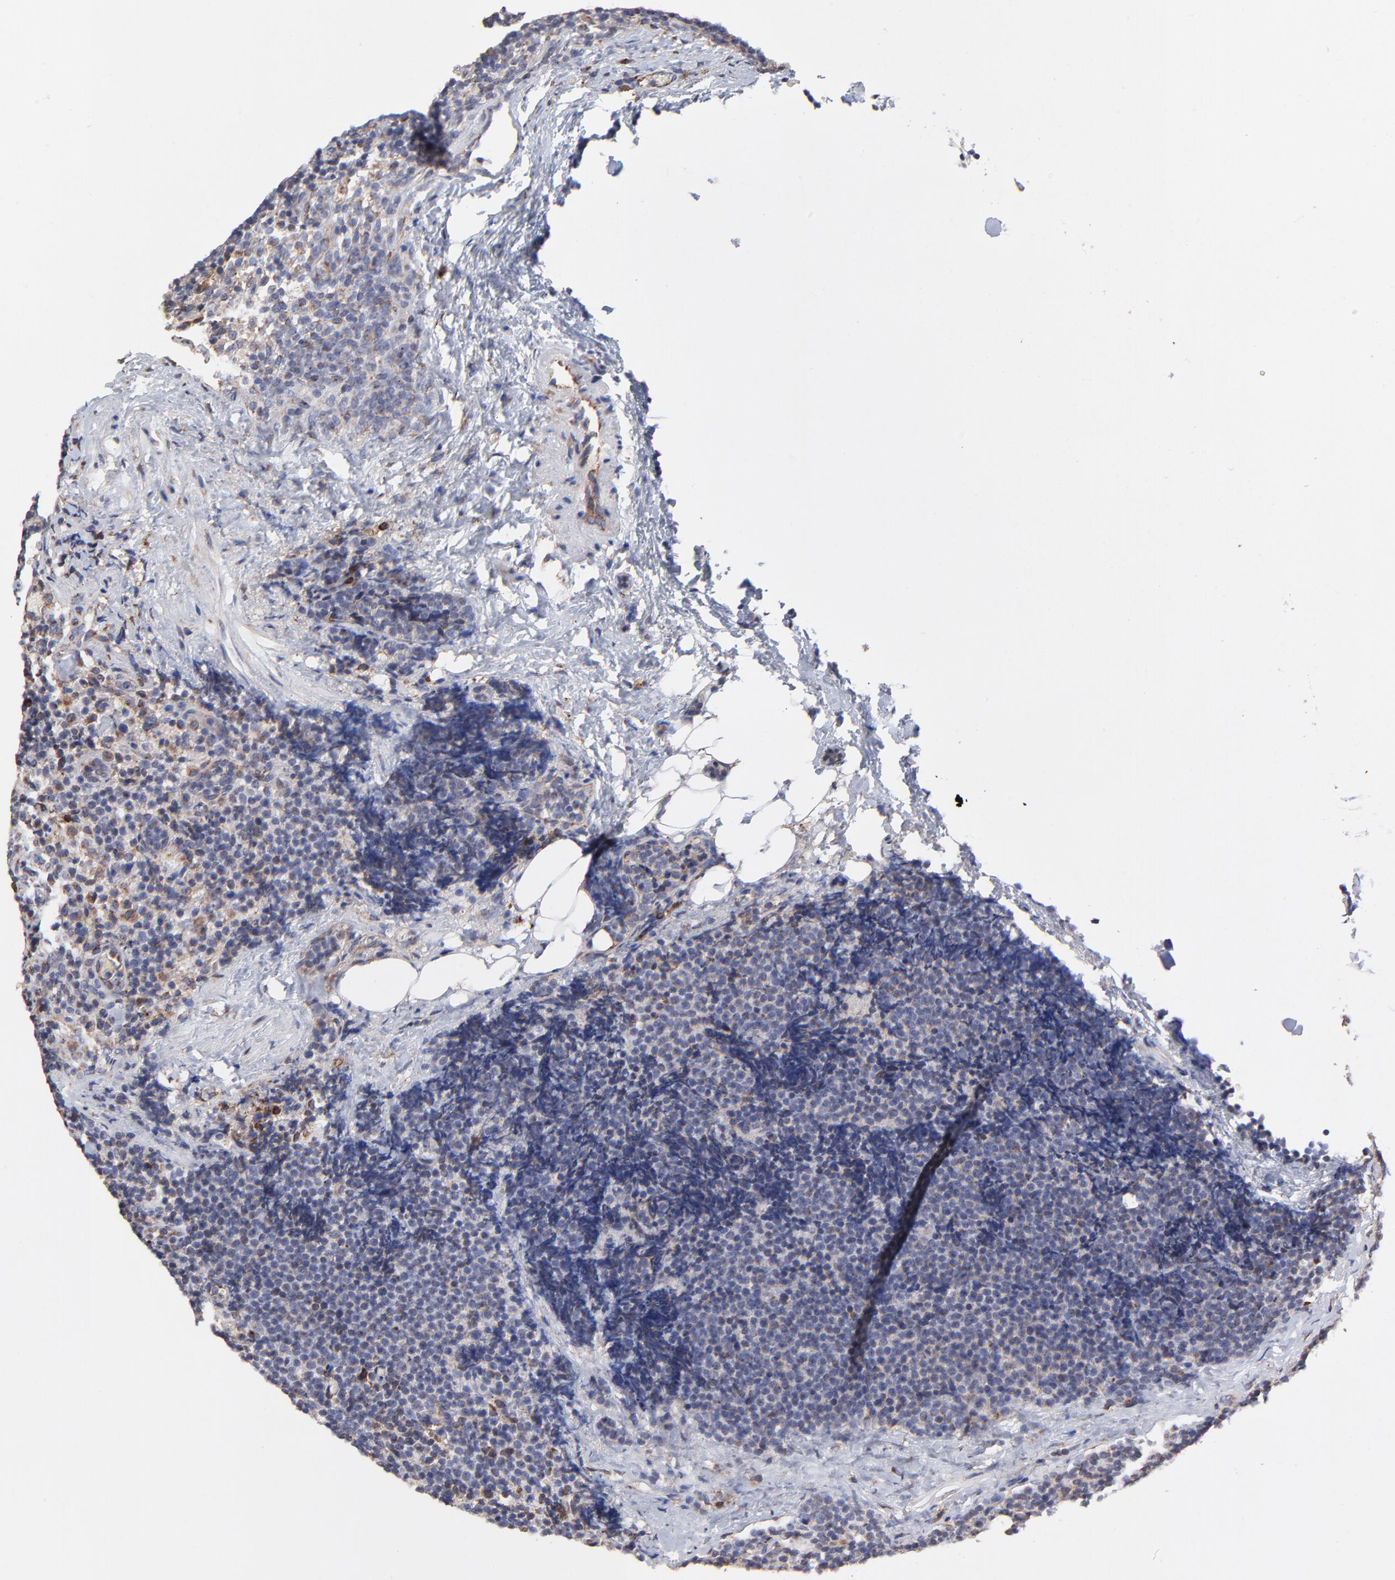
{"staining": {"intensity": "moderate", "quantity": "<25%", "location": "cytoplasmic/membranous"}, "tissue": "lymphoma", "cell_type": "Tumor cells", "image_type": "cancer", "snomed": [{"axis": "morphology", "description": "Malignant lymphoma, non-Hodgkin's type, High grade"}, {"axis": "topography", "description": "Lymph node"}], "caption": "A low amount of moderate cytoplasmic/membranous positivity is identified in approximately <25% of tumor cells in lymphoma tissue.", "gene": "LMAN1", "patient": {"sex": "female", "age": 58}}